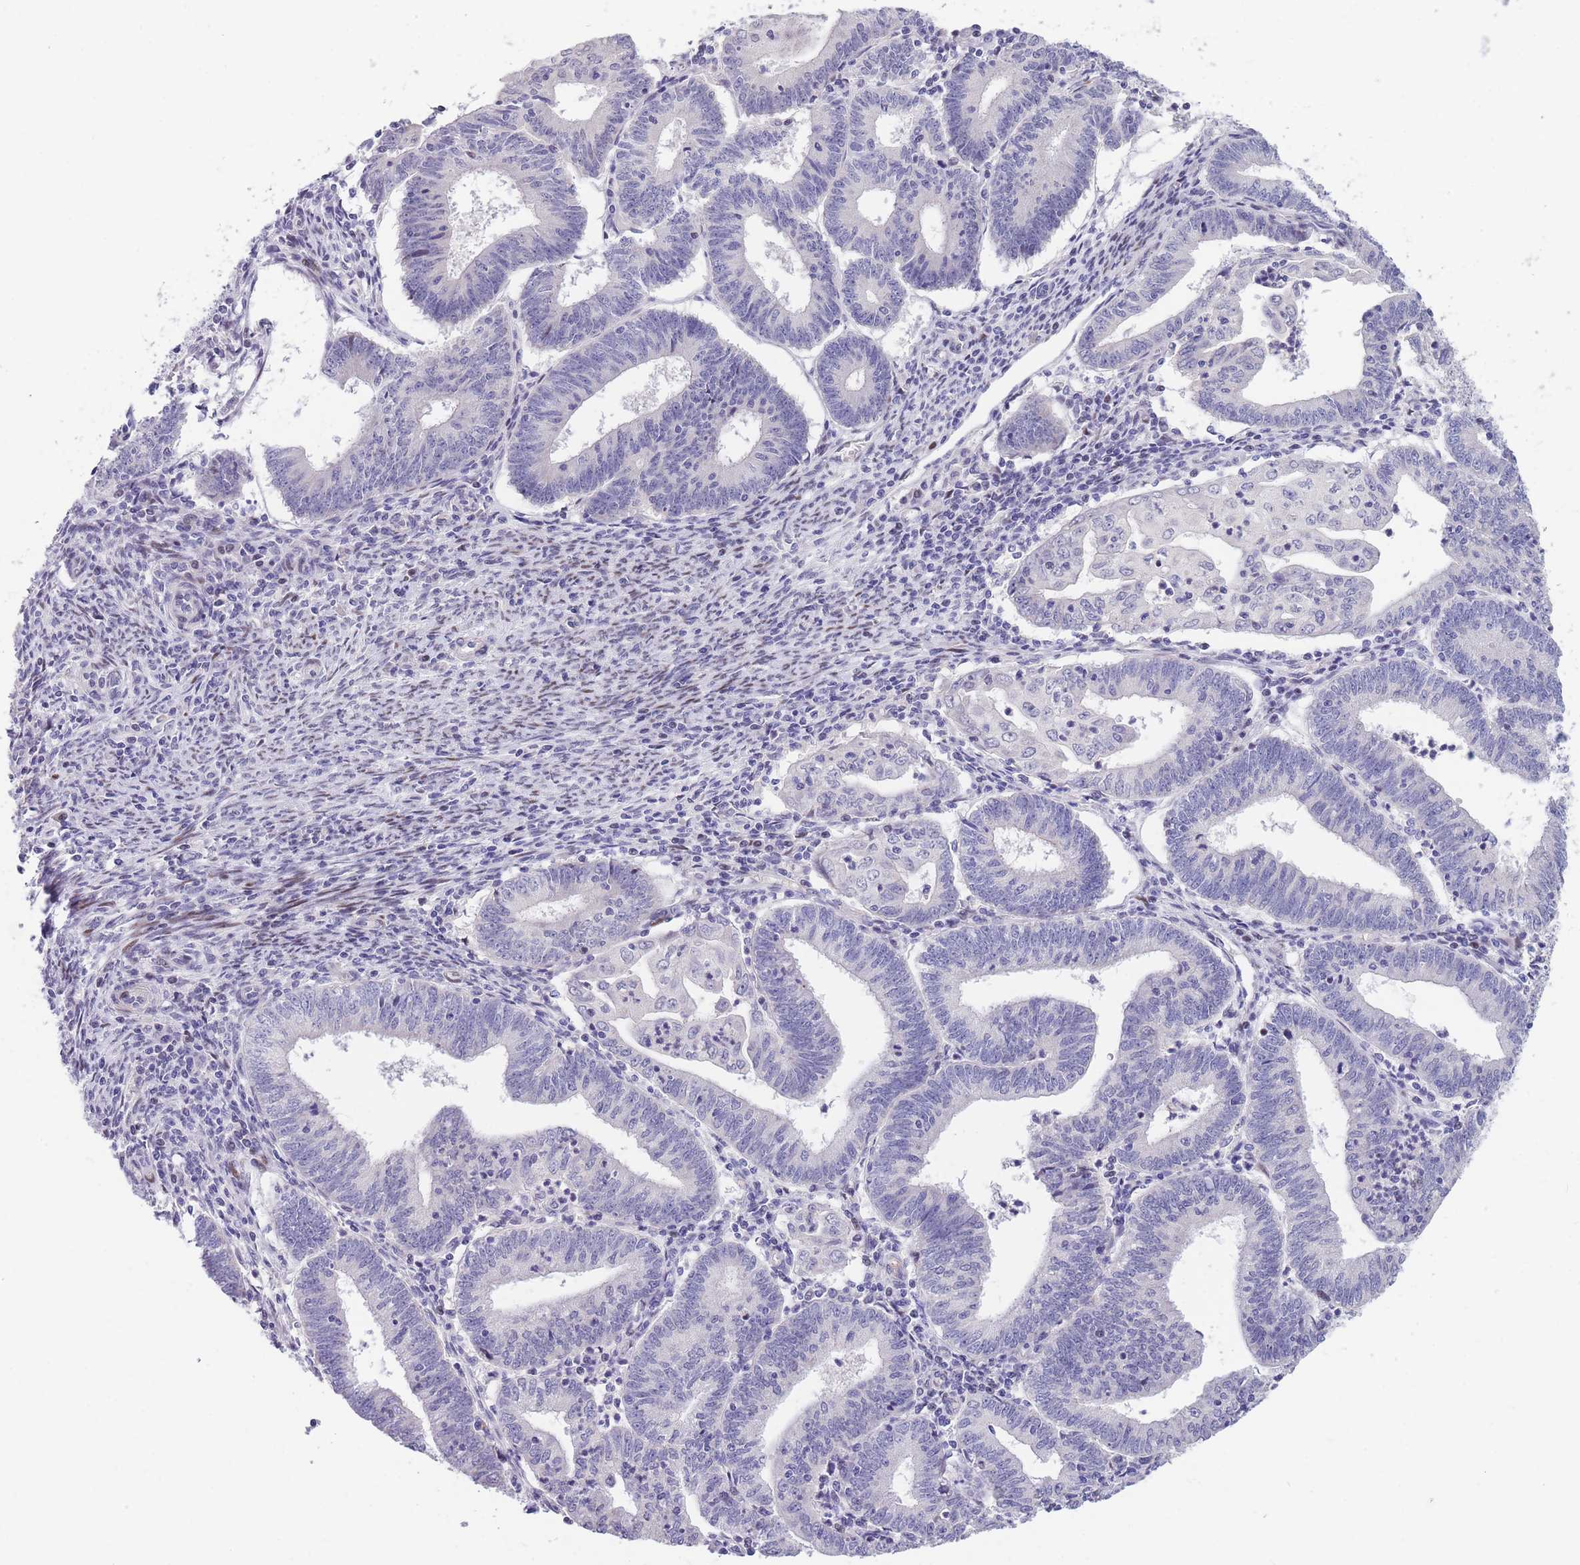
{"staining": {"intensity": "negative", "quantity": "none", "location": "none"}, "tissue": "endometrial cancer", "cell_type": "Tumor cells", "image_type": "cancer", "snomed": [{"axis": "morphology", "description": "Adenocarcinoma, NOS"}, {"axis": "topography", "description": "Endometrium"}], "caption": "High power microscopy micrograph of an immunohistochemistry (IHC) histopathology image of adenocarcinoma (endometrial), revealing no significant staining in tumor cells.", "gene": "SHCBP1", "patient": {"sex": "female", "age": 60}}